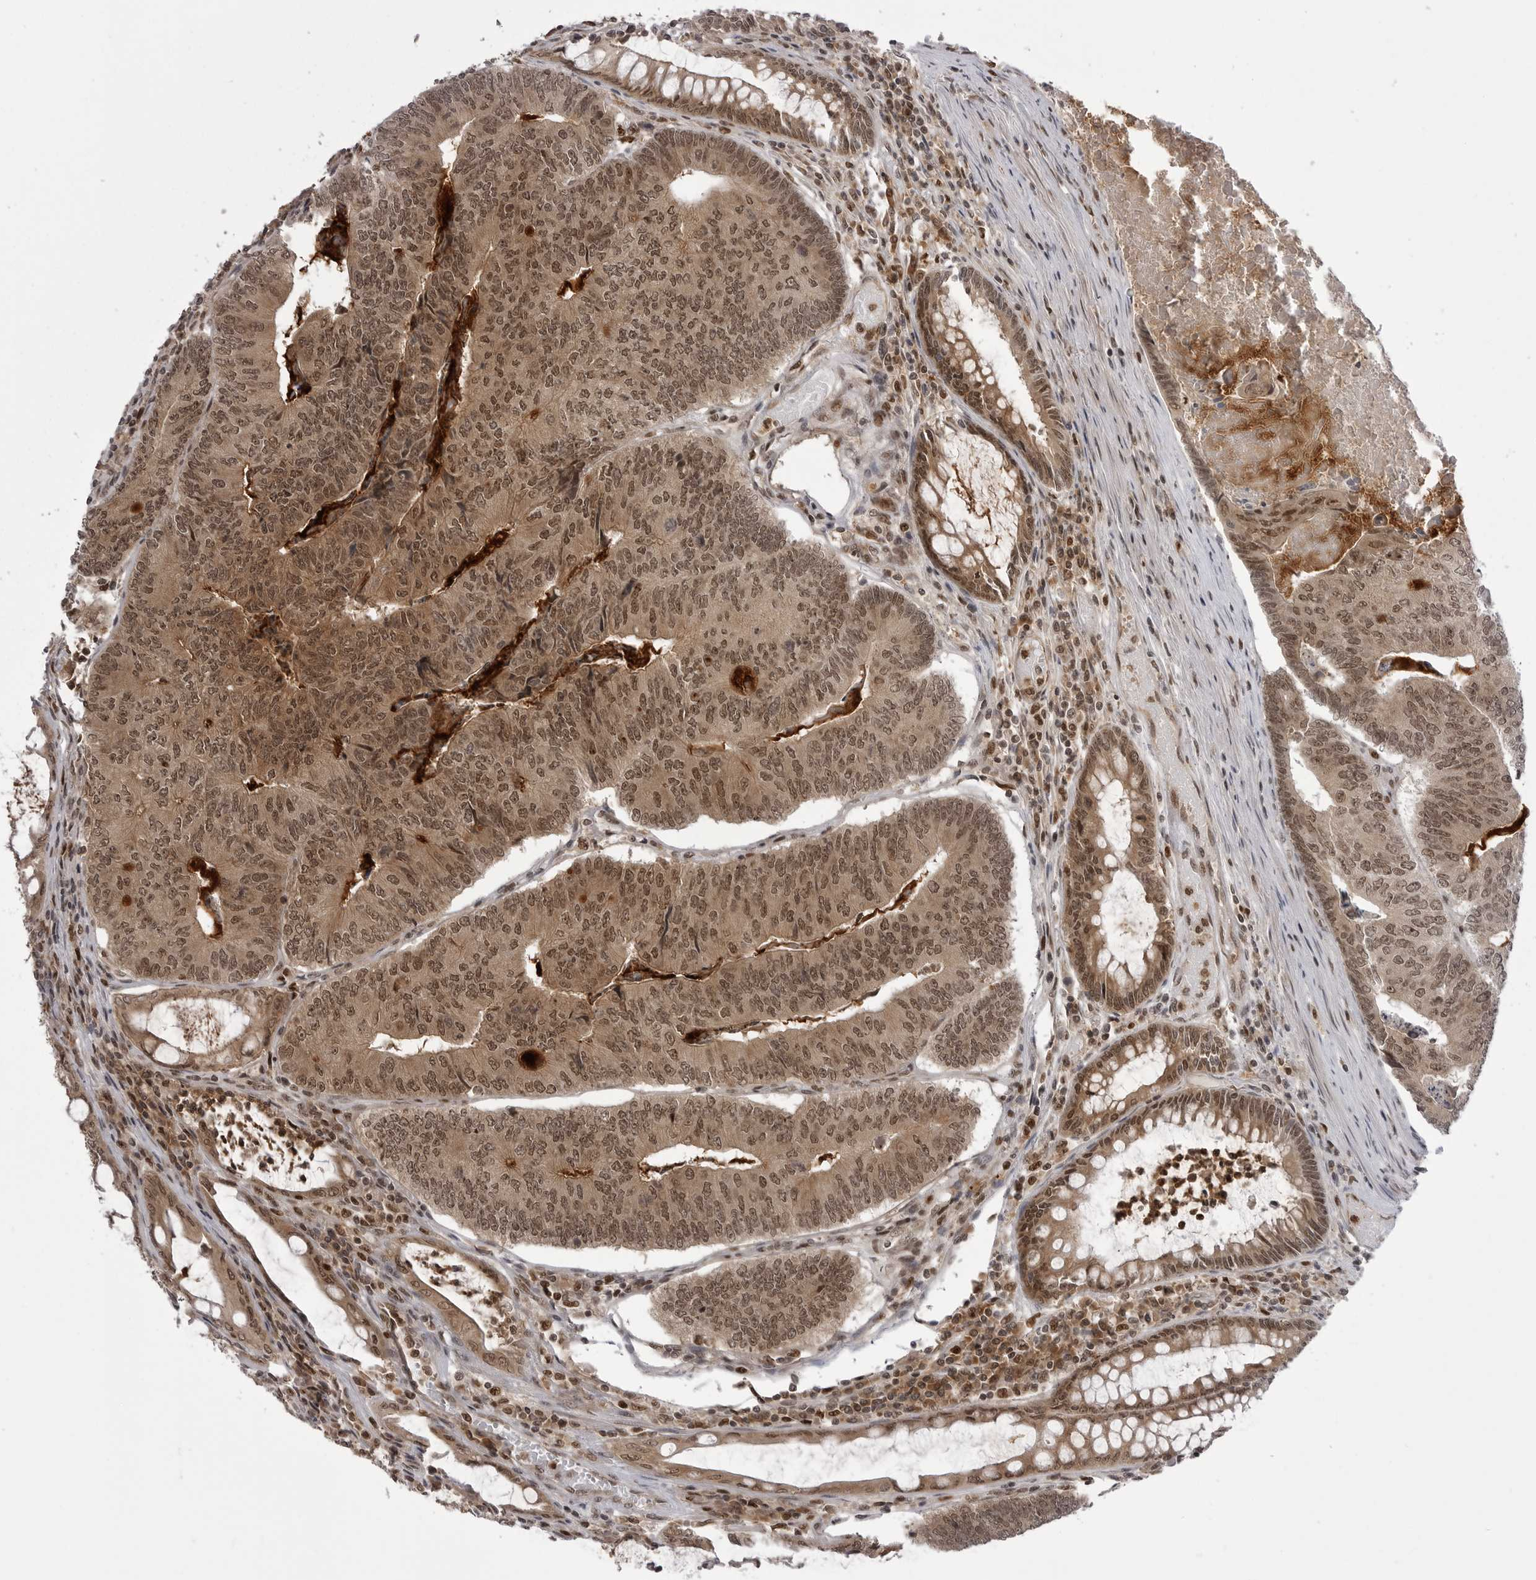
{"staining": {"intensity": "moderate", "quantity": ">75%", "location": "cytoplasmic/membranous,nuclear"}, "tissue": "colorectal cancer", "cell_type": "Tumor cells", "image_type": "cancer", "snomed": [{"axis": "morphology", "description": "Adenocarcinoma, NOS"}, {"axis": "topography", "description": "Colon"}], "caption": "IHC (DAB) staining of human colorectal cancer (adenocarcinoma) demonstrates moderate cytoplasmic/membranous and nuclear protein positivity in about >75% of tumor cells. (Brightfield microscopy of DAB IHC at high magnification).", "gene": "PTK2B", "patient": {"sex": "female", "age": 67}}